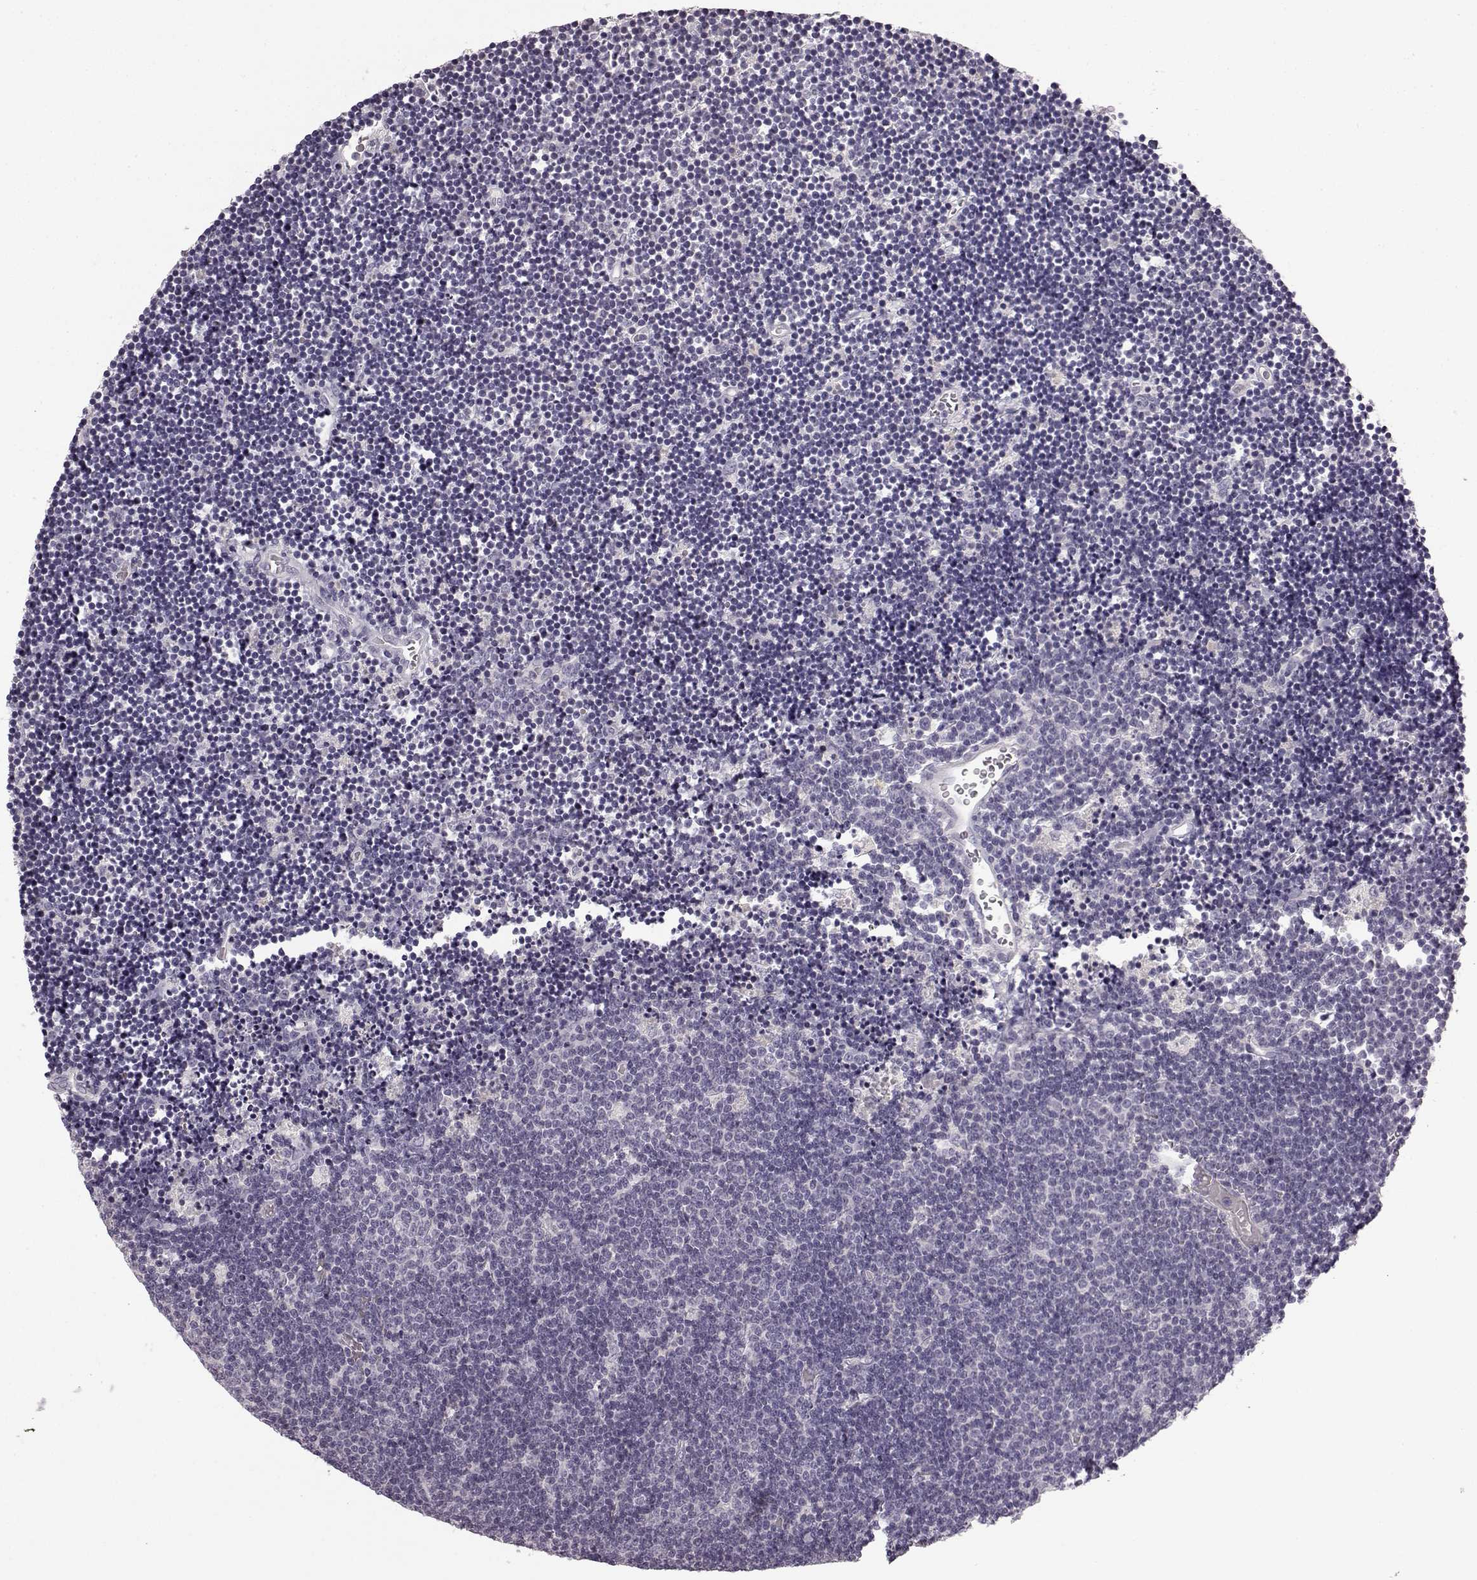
{"staining": {"intensity": "negative", "quantity": "none", "location": "none"}, "tissue": "lymphoma", "cell_type": "Tumor cells", "image_type": "cancer", "snomed": [{"axis": "morphology", "description": "Malignant lymphoma, non-Hodgkin's type, Low grade"}, {"axis": "topography", "description": "Brain"}], "caption": "A photomicrograph of human lymphoma is negative for staining in tumor cells.", "gene": "KRT85", "patient": {"sex": "female", "age": 66}}